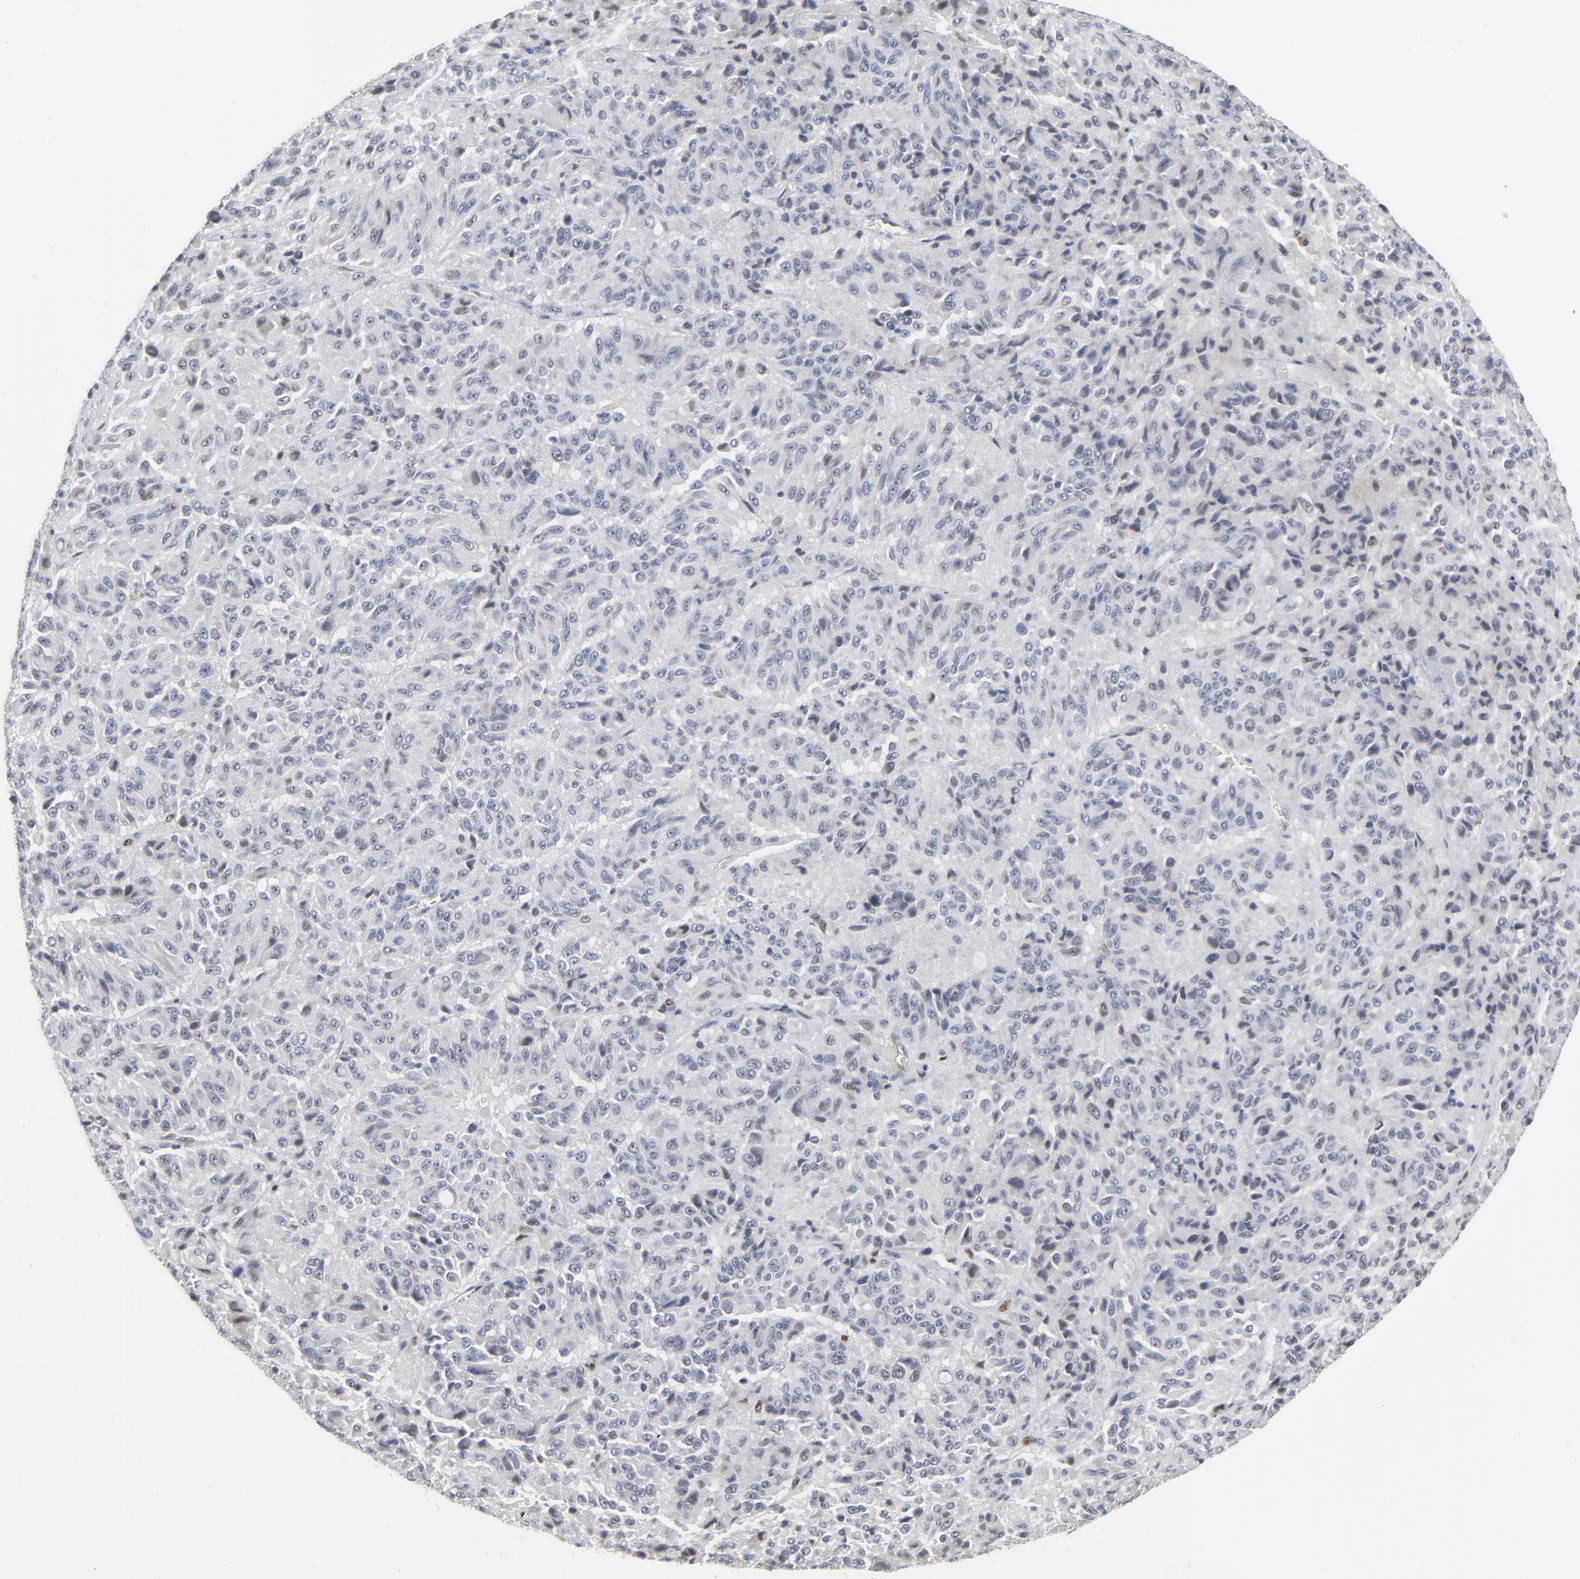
{"staining": {"intensity": "negative", "quantity": "none", "location": "none"}, "tissue": "melanoma", "cell_type": "Tumor cells", "image_type": "cancer", "snomed": [{"axis": "morphology", "description": "Malignant melanoma, Metastatic site"}, {"axis": "topography", "description": "Lung"}], "caption": "Immunohistochemistry image of neoplastic tissue: melanoma stained with DAB (3,3'-diaminobenzidine) shows no significant protein expression in tumor cells. (Brightfield microscopy of DAB IHC at high magnification).", "gene": "ATF7", "patient": {"sex": "male", "age": 64}}